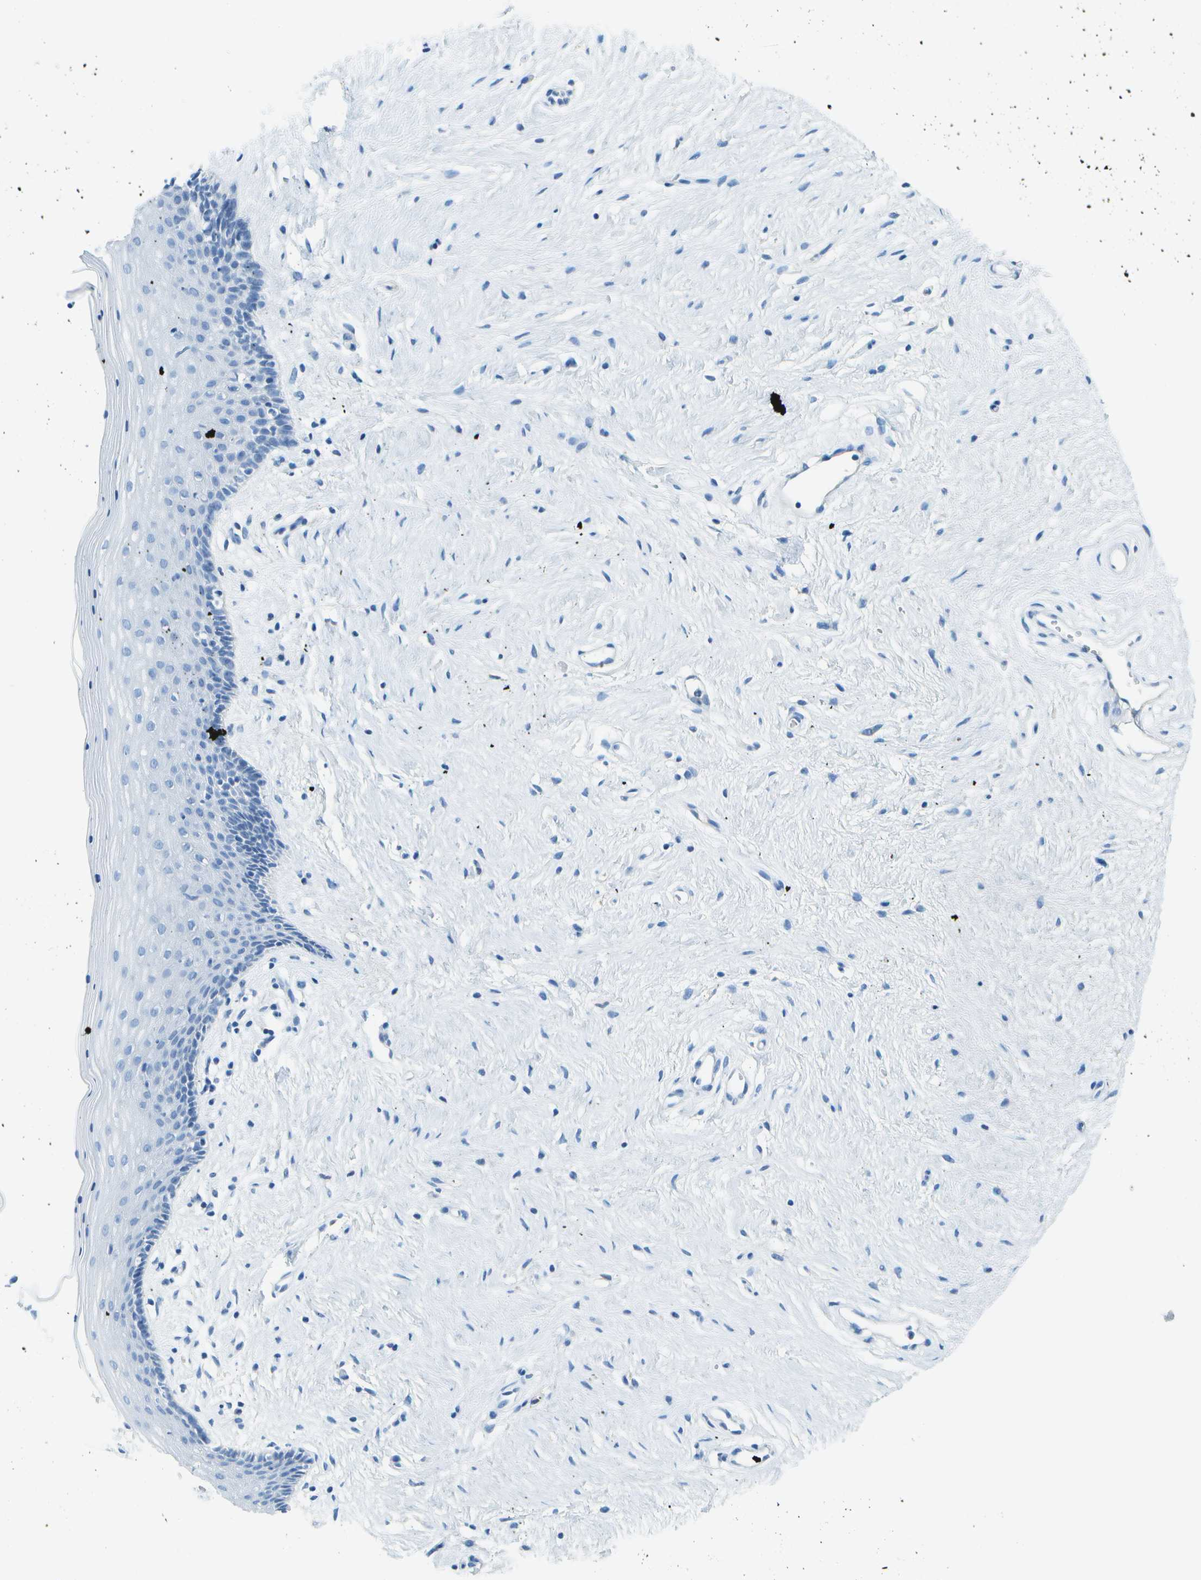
{"staining": {"intensity": "negative", "quantity": "none", "location": "none"}, "tissue": "vagina", "cell_type": "Squamous epithelial cells", "image_type": "normal", "snomed": [{"axis": "morphology", "description": "Normal tissue, NOS"}, {"axis": "topography", "description": "Vagina"}], "caption": "The micrograph displays no staining of squamous epithelial cells in unremarkable vagina. (DAB (3,3'-diaminobenzidine) immunohistochemistry (IHC) with hematoxylin counter stain).", "gene": "C1S", "patient": {"sex": "female", "age": 44}}